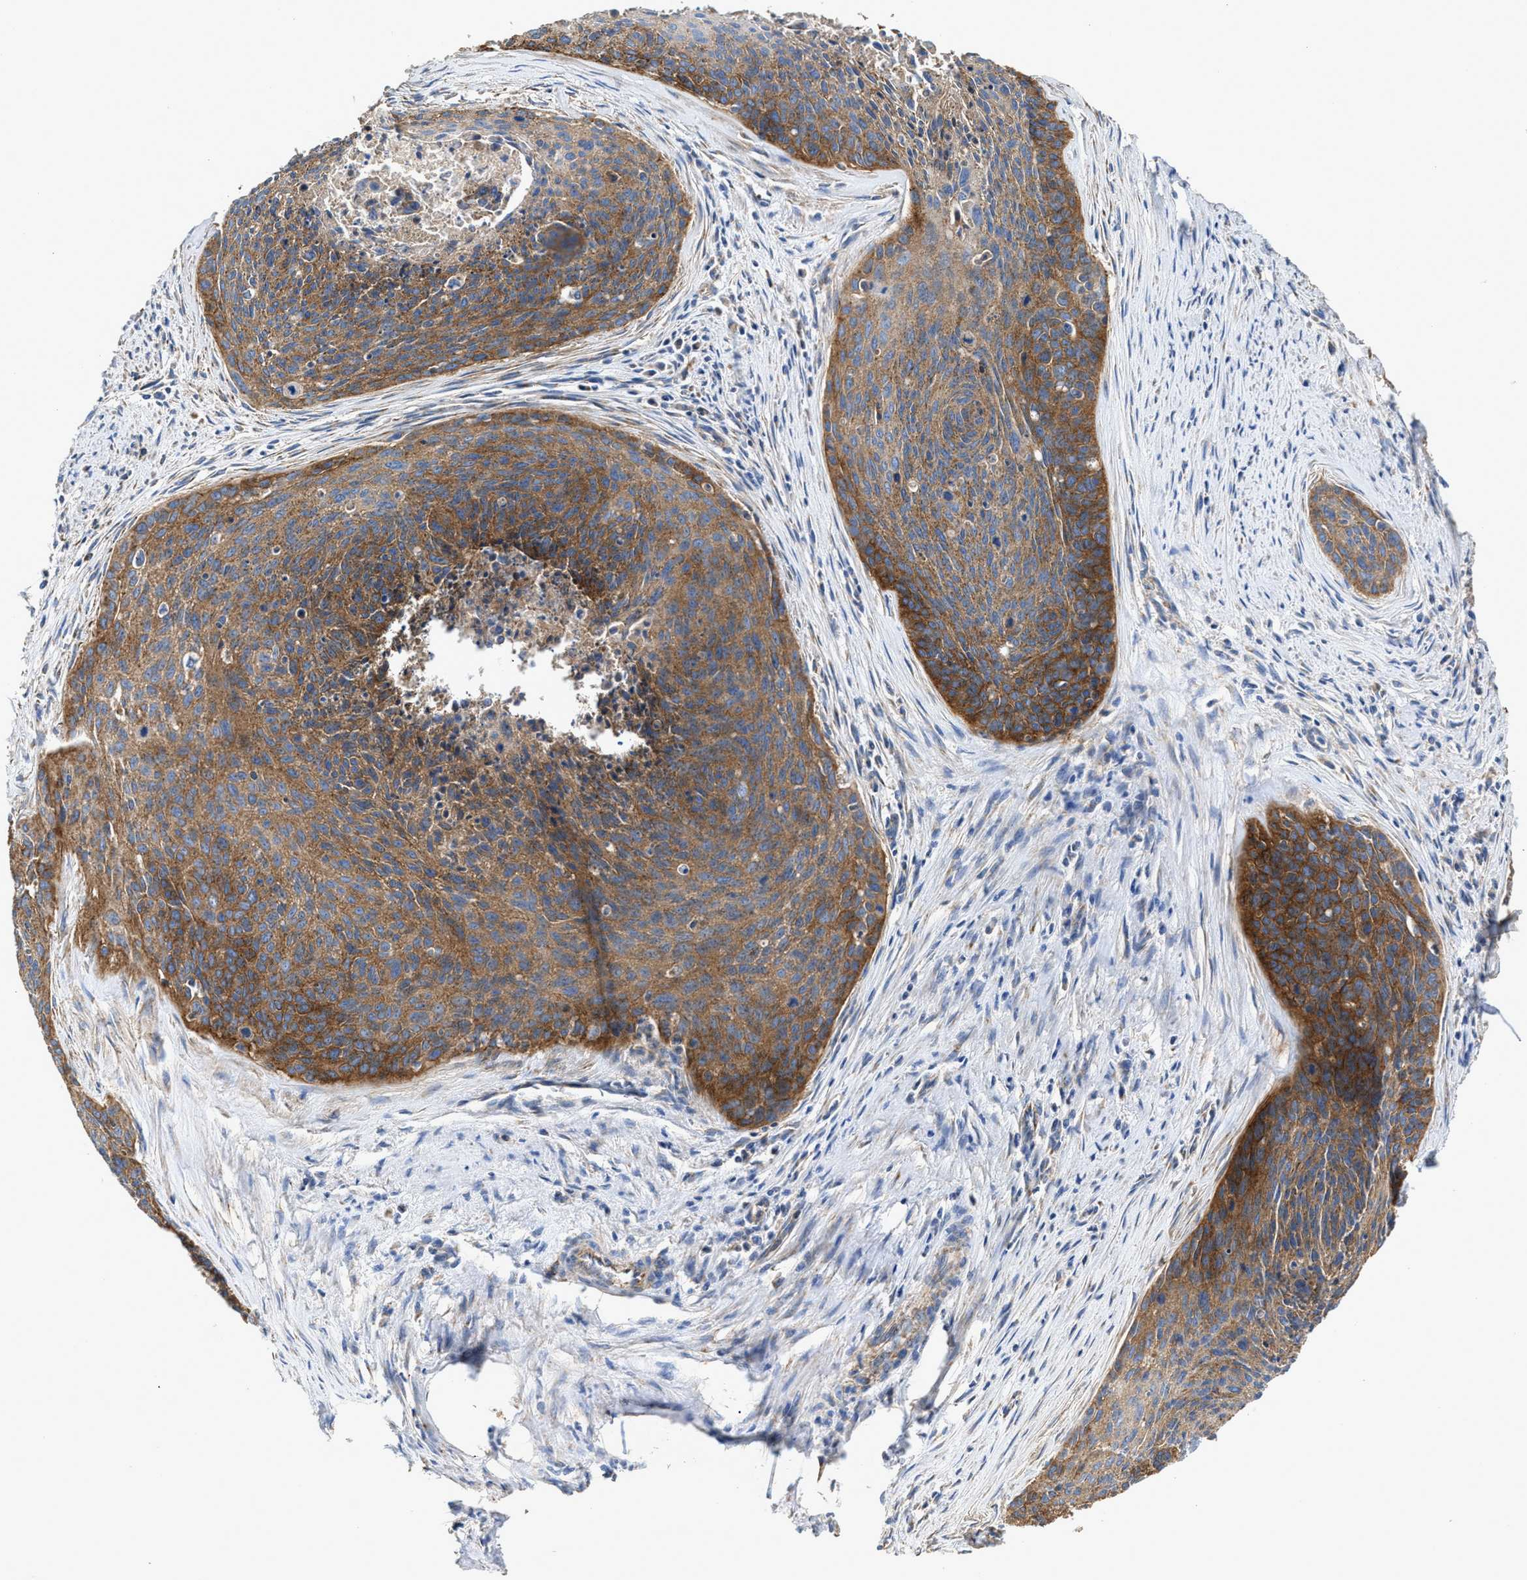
{"staining": {"intensity": "strong", "quantity": ">75%", "location": "cytoplasmic/membranous"}, "tissue": "cervical cancer", "cell_type": "Tumor cells", "image_type": "cancer", "snomed": [{"axis": "morphology", "description": "Squamous cell carcinoma, NOS"}, {"axis": "topography", "description": "Cervix"}], "caption": "Protein staining reveals strong cytoplasmic/membranous staining in about >75% of tumor cells in cervical cancer (squamous cell carcinoma).", "gene": "MECR", "patient": {"sex": "female", "age": 55}}